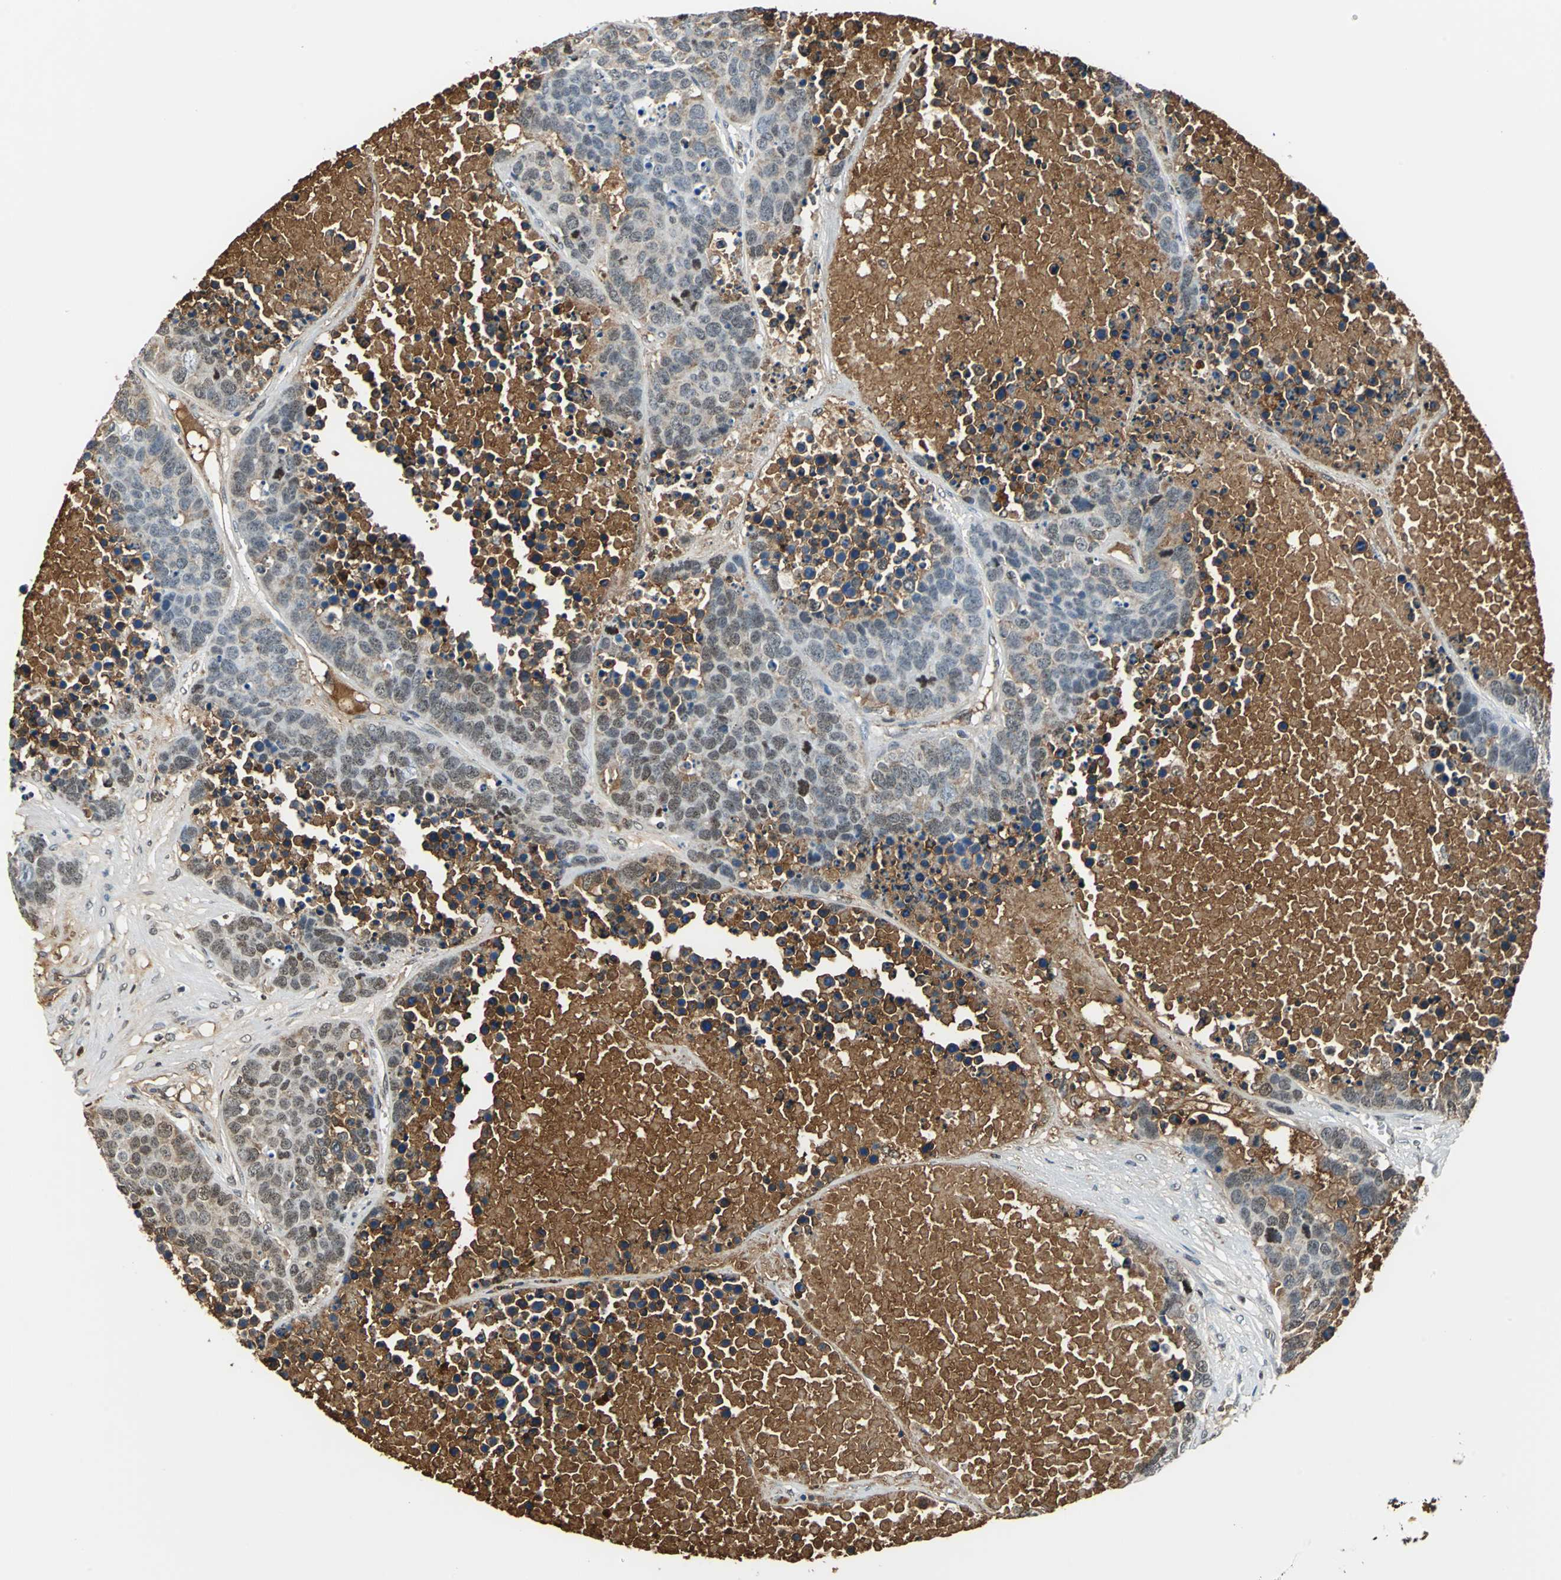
{"staining": {"intensity": "weak", "quantity": "25%-75%", "location": "nuclear"}, "tissue": "carcinoid", "cell_type": "Tumor cells", "image_type": "cancer", "snomed": [{"axis": "morphology", "description": "Carcinoid, malignant, NOS"}, {"axis": "topography", "description": "Lung"}], "caption": "Human carcinoid stained for a protein (brown) exhibits weak nuclear positive positivity in approximately 25%-75% of tumor cells.", "gene": "ALB", "patient": {"sex": "male", "age": 60}}